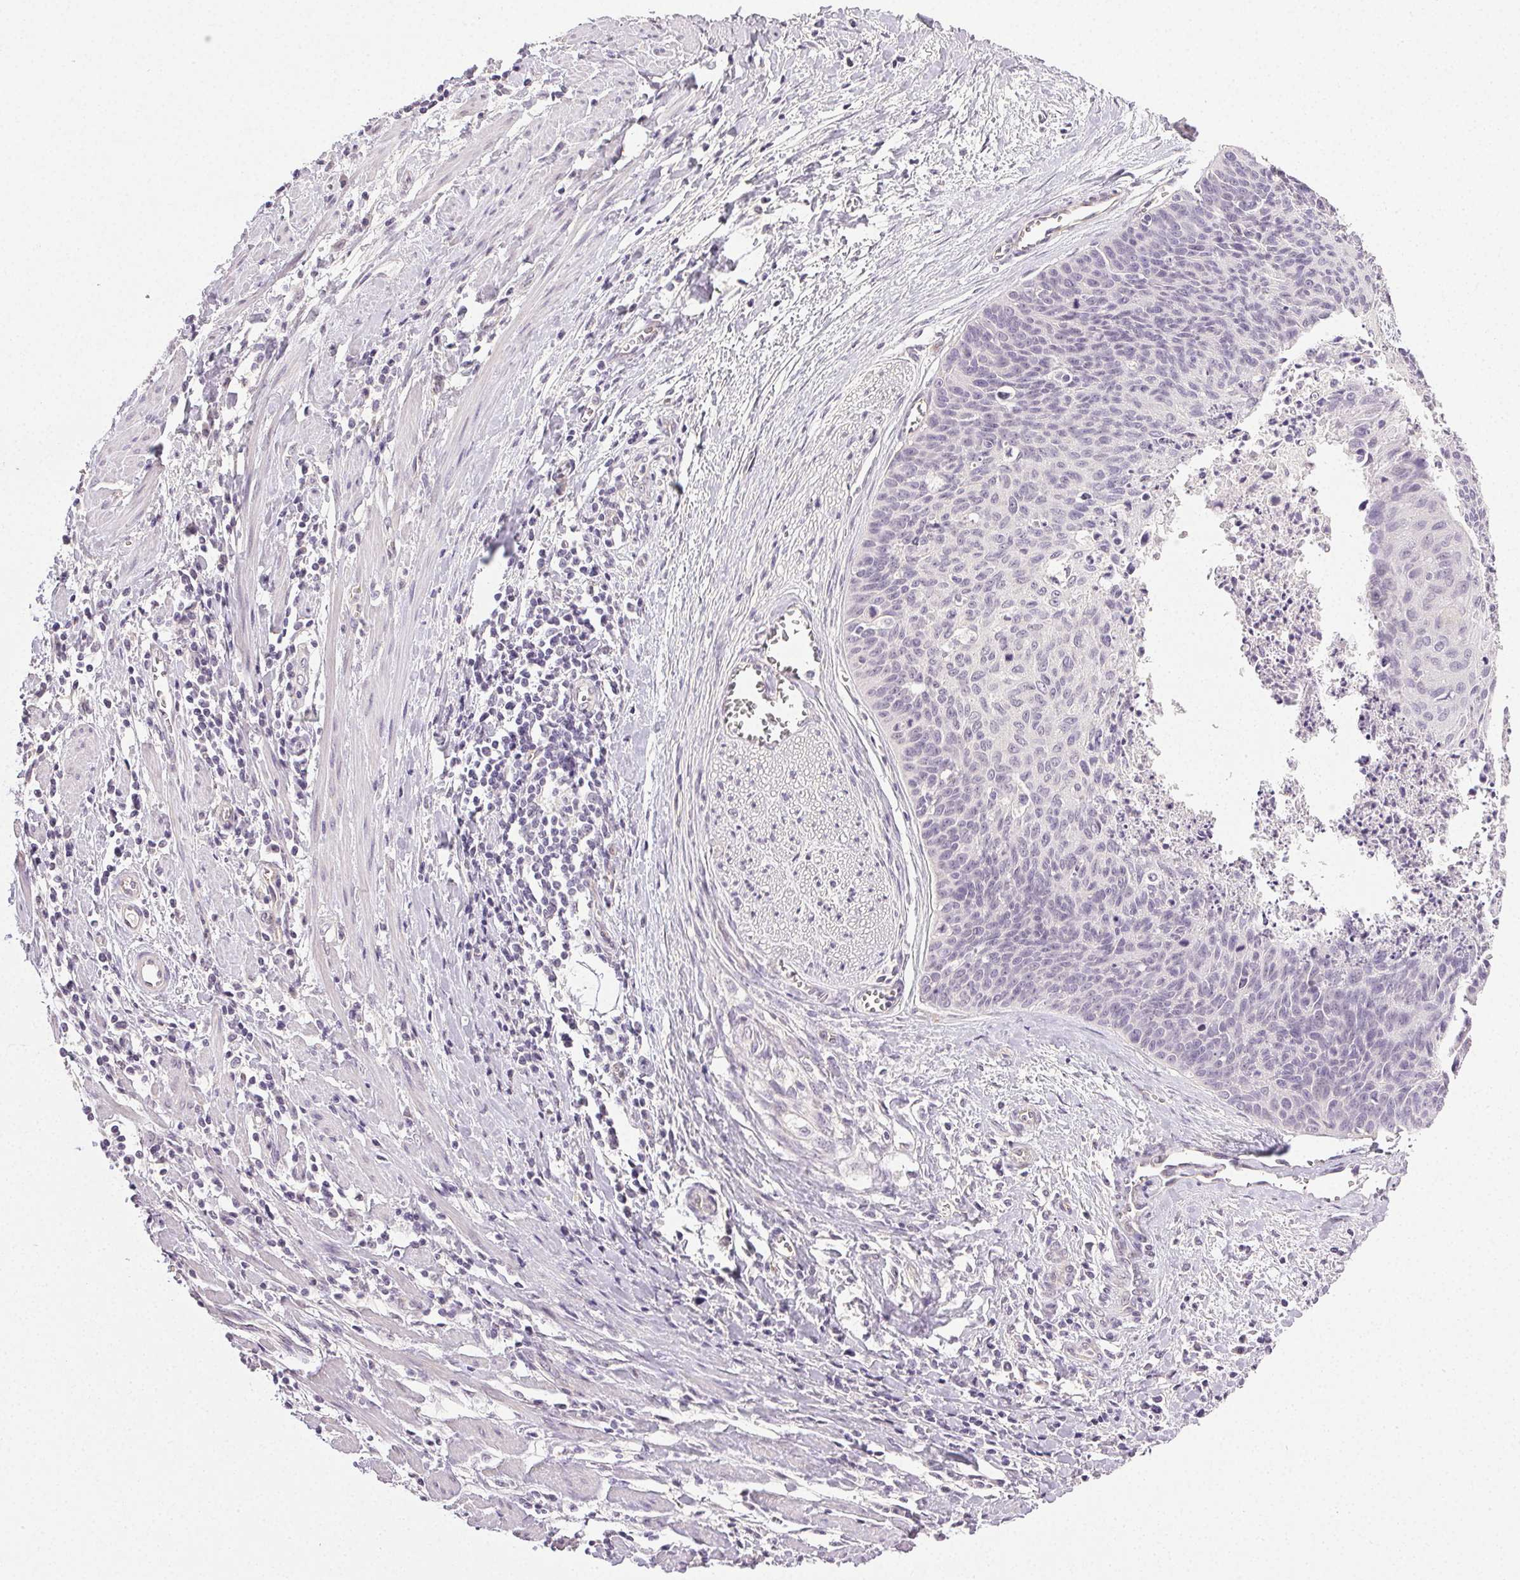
{"staining": {"intensity": "negative", "quantity": "none", "location": "none"}, "tissue": "cervical cancer", "cell_type": "Tumor cells", "image_type": "cancer", "snomed": [{"axis": "morphology", "description": "Squamous cell carcinoma, NOS"}, {"axis": "topography", "description": "Cervix"}], "caption": "The micrograph demonstrates no significant expression in tumor cells of squamous cell carcinoma (cervical).", "gene": "PLCB1", "patient": {"sex": "female", "age": 55}}